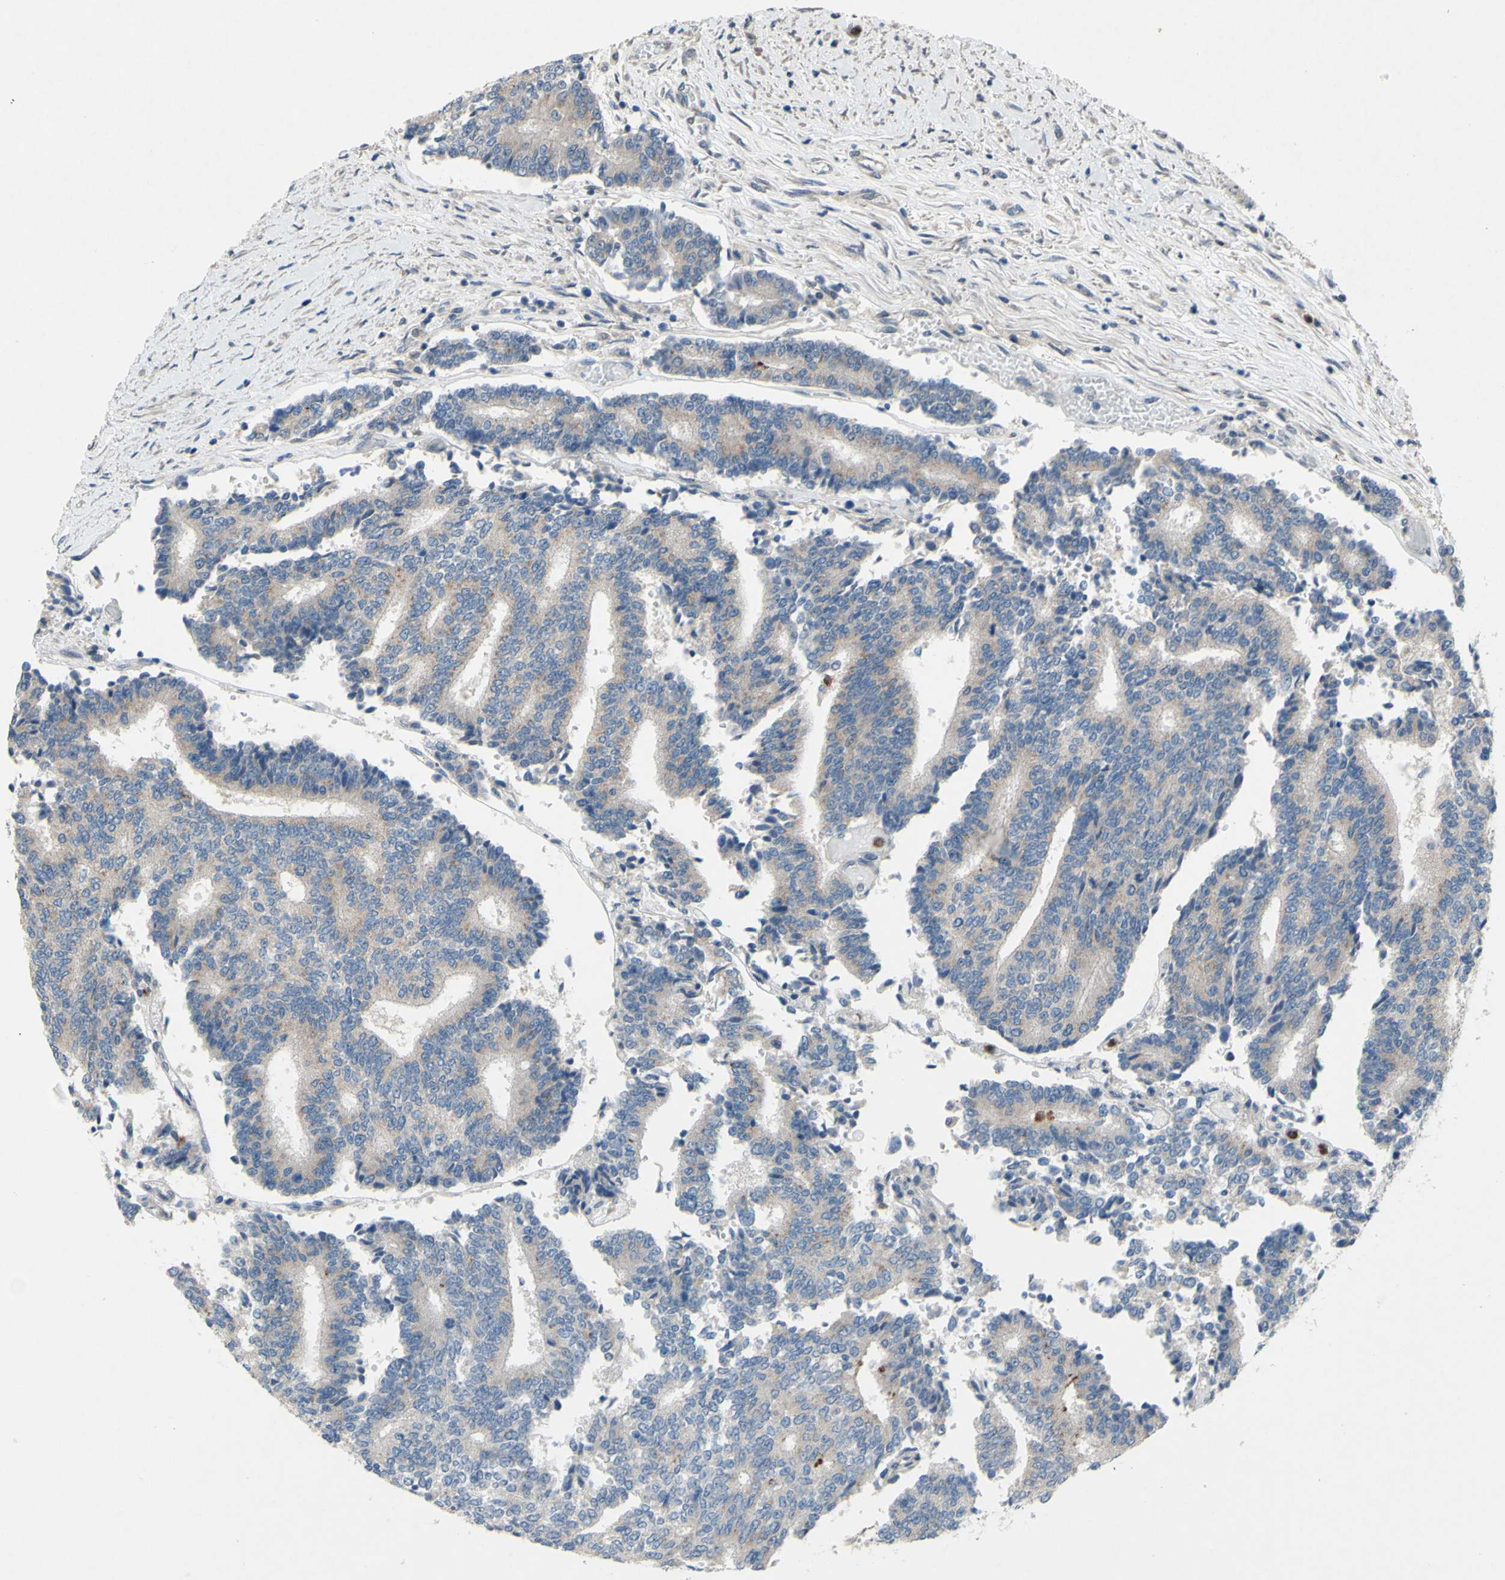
{"staining": {"intensity": "weak", "quantity": ">75%", "location": "cytoplasmic/membranous"}, "tissue": "prostate cancer", "cell_type": "Tumor cells", "image_type": "cancer", "snomed": [{"axis": "morphology", "description": "Normal tissue, NOS"}, {"axis": "morphology", "description": "Adenocarcinoma, High grade"}, {"axis": "topography", "description": "Prostate"}, {"axis": "topography", "description": "Seminal veicle"}], "caption": "Human high-grade adenocarcinoma (prostate) stained with a brown dye exhibits weak cytoplasmic/membranous positive positivity in approximately >75% of tumor cells.", "gene": "GRAMD2B", "patient": {"sex": "male", "age": 55}}